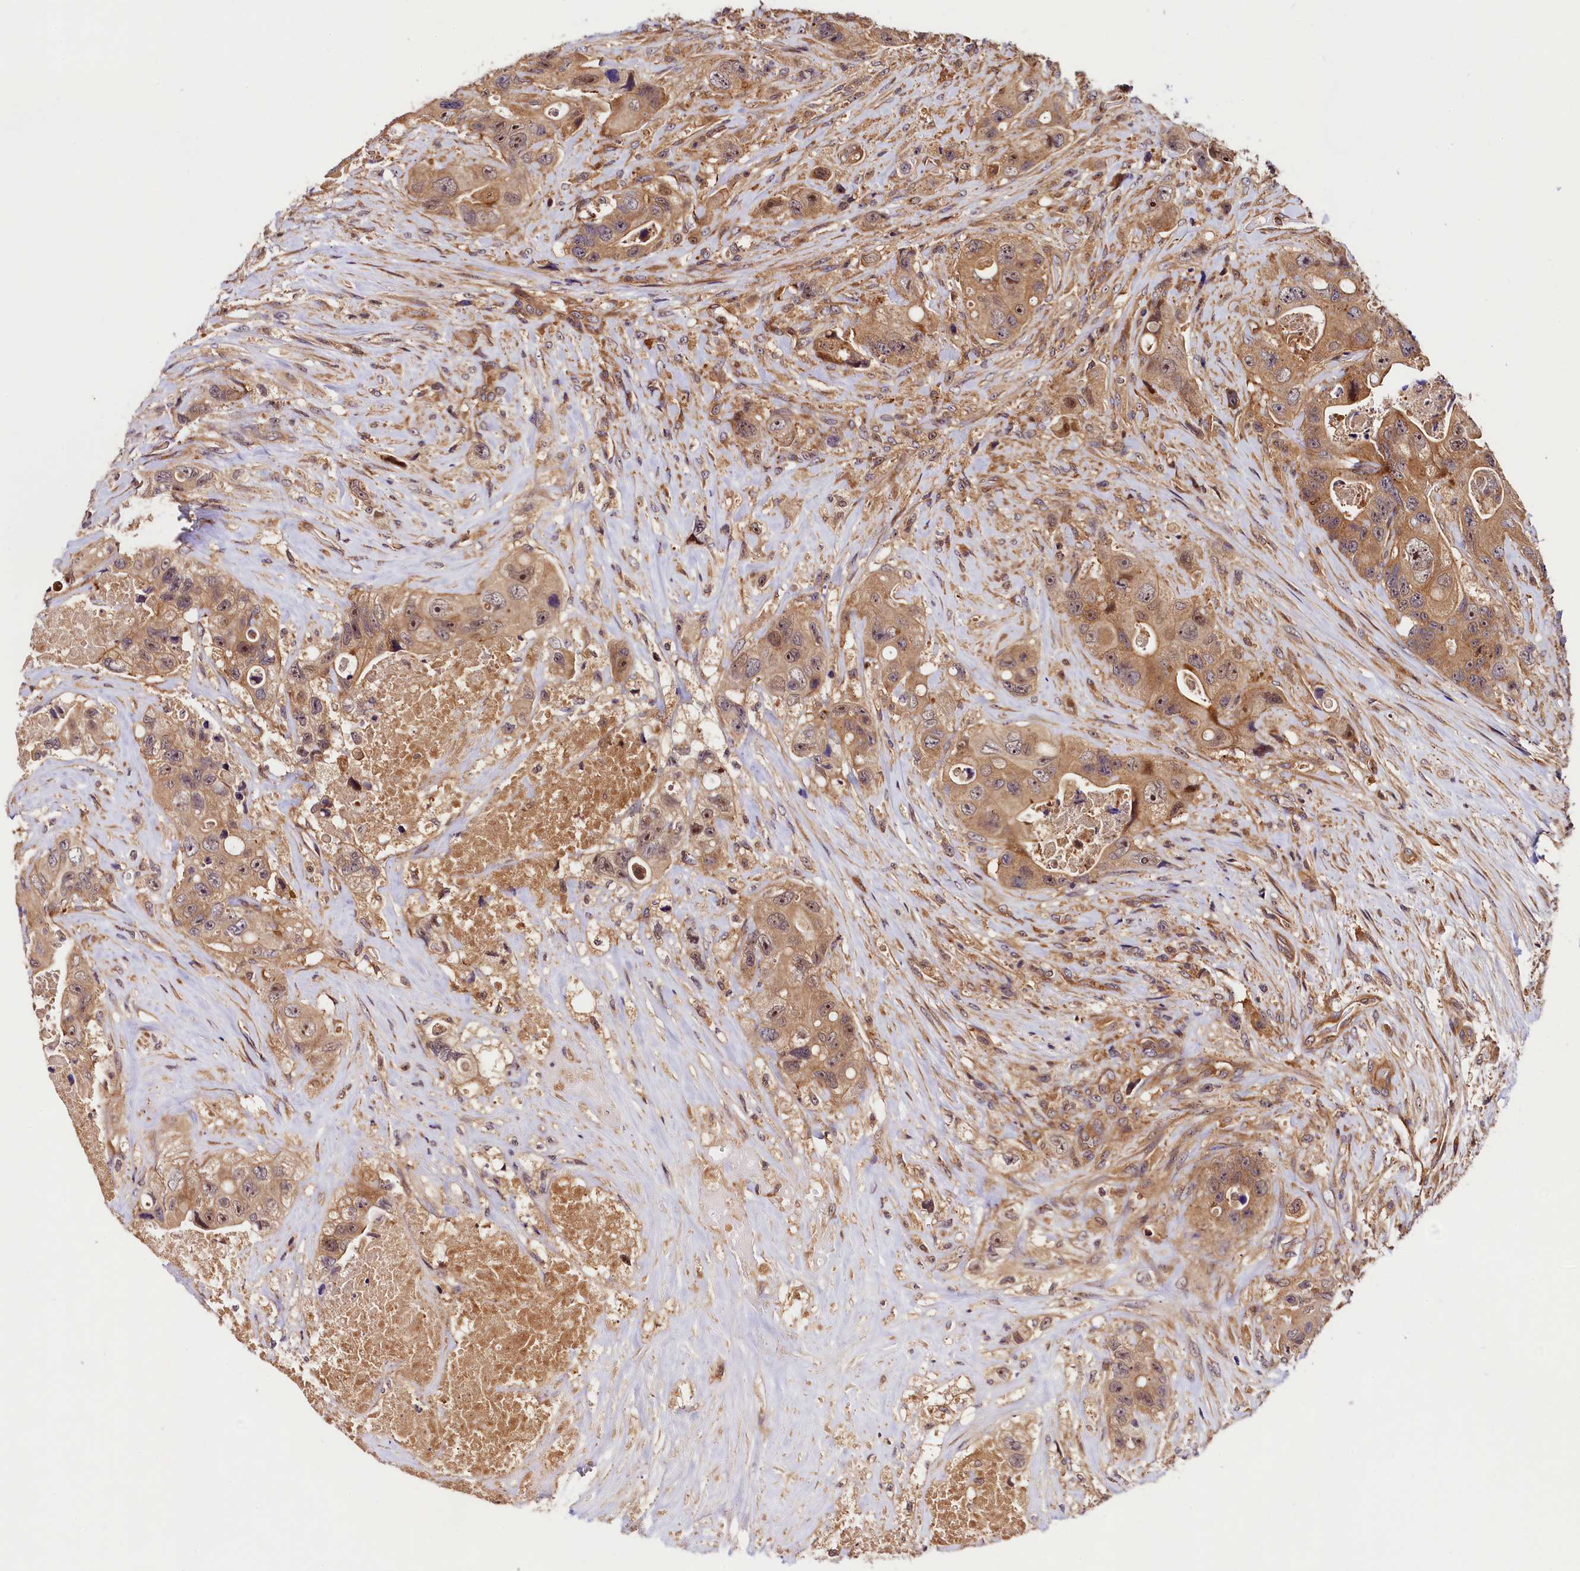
{"staining": {"intensity": "moderate", "quantity": ">75%", "location": "cytoplasmic/membranous,nuclear"}, "tissue": "colorectal cancer", "cell_type": "Tumor cells", "image_type": "cancer", "snomed": [{"axis": "morphology", "description": "Adenocarcinoma, NOS"}, {"axis": "topography", "description": "Colon"}], "caption": "The micrograph displays immunohistochemical staining of colorectal cancer. There is moderate cytoplasmic/membranous and nuclear positivity is appreciated in about >75% of tumor cells.", "gene": "VPS35", "patient": {"sex": "female", "age": 46}}